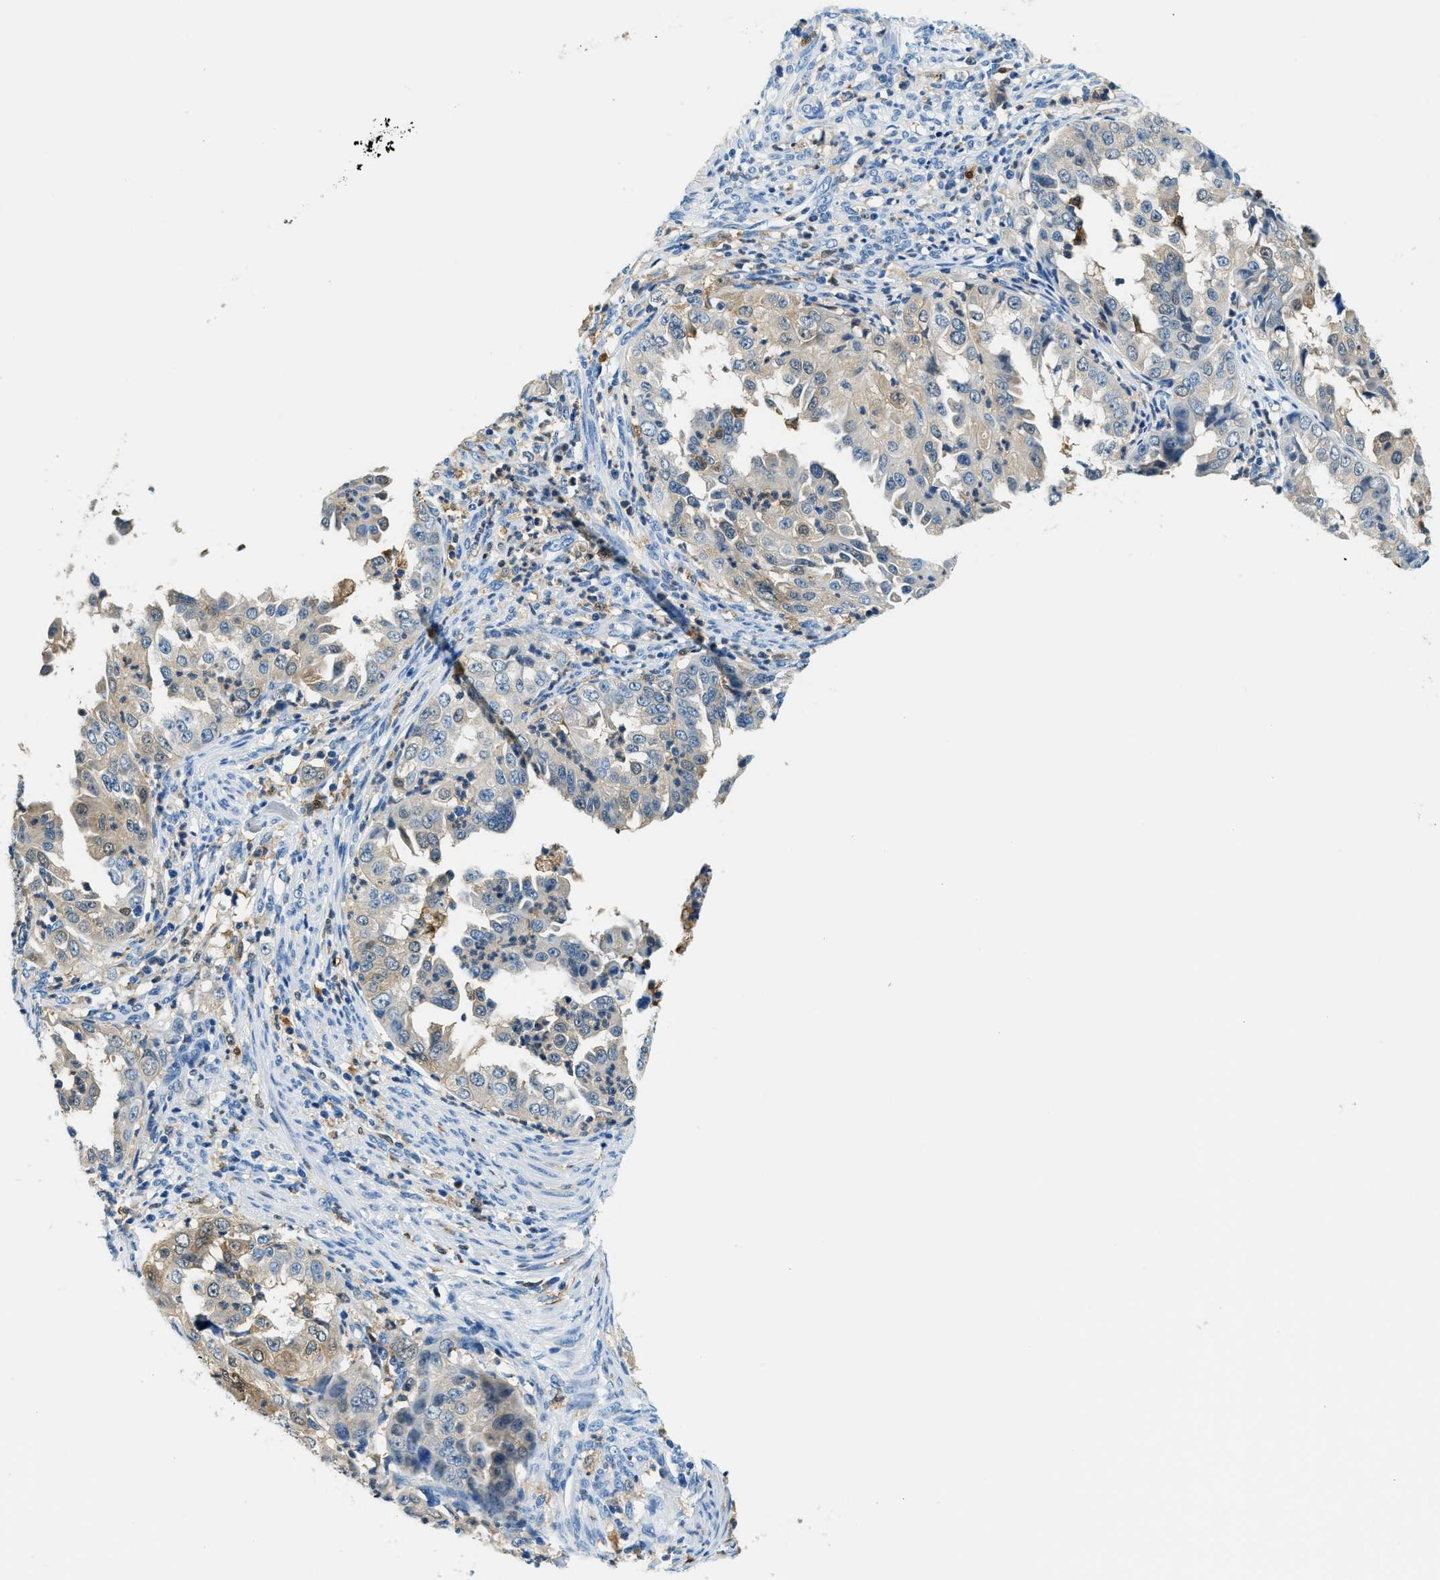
{"staining": {"intensity": "weak", "quantity": "<25%", "location": "cytoplasmic/membranous"}, "tissue": "endometrial cancer", "cell_type": "Tumor cells", "image_type": "cancer", "snomed": [{"axis": "morphology", "description": "Adenocarcinoma, NOS"}, {"axis": "topography", "description": "Endometrium"}], "caption": "The histopathology image reveals no staining of tumor cells in endometrial cancer. The staining is performed using DAB (3,3'-diaminobenzidine) brown chromogen with nuclei counter-stained in using hematoxylin.", "gene": "CAPG", "patient": {"sex": "female", "age": 85}}